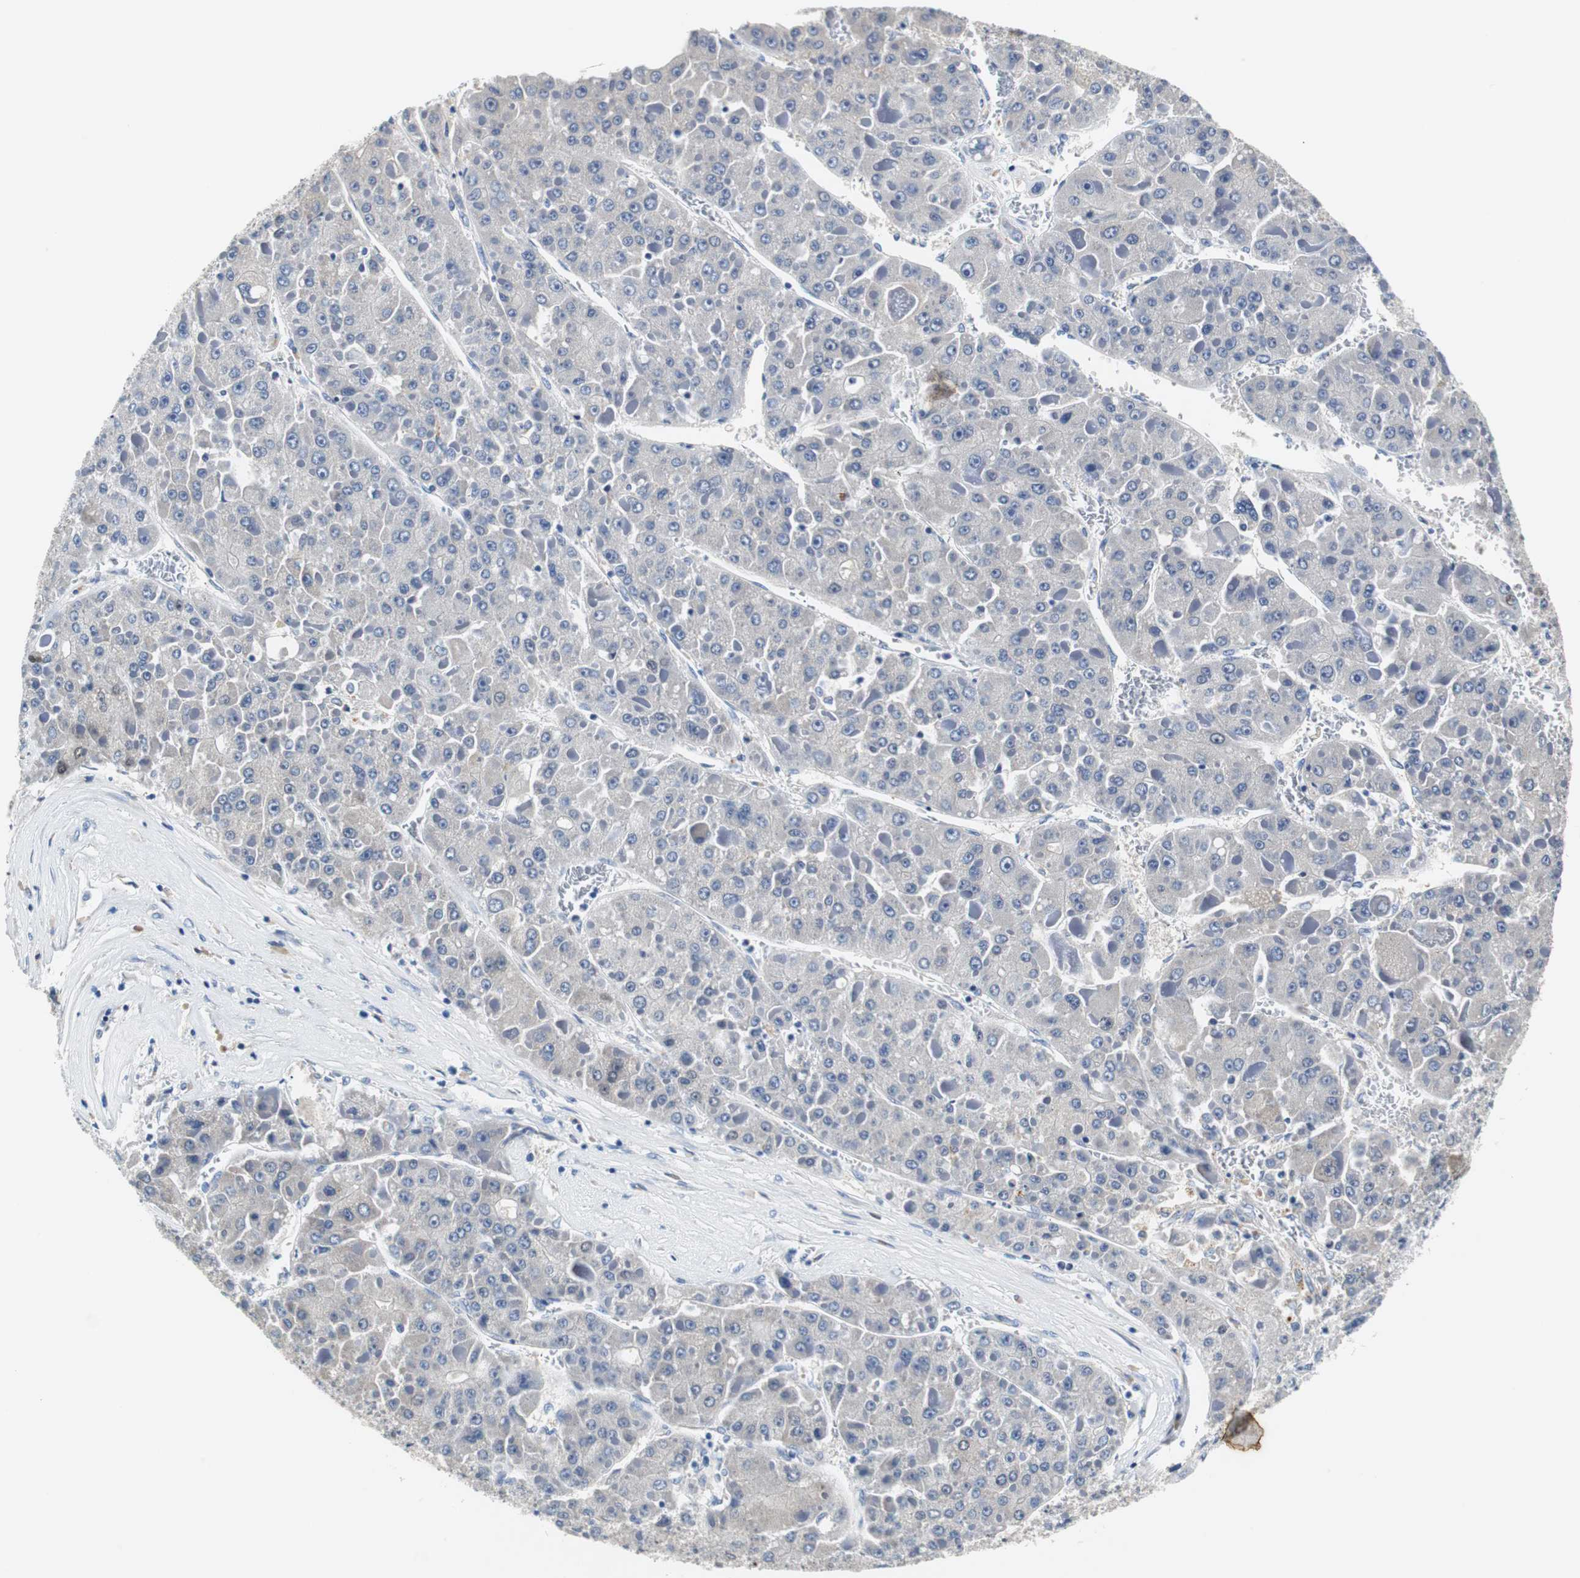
{"staining": {"intensity": "negative", "quantity": "none", "location": "none"}, "tissue": "liver cancer", "cell_type": "Tumor cells", "image_type": "cancer", "snomed": [{"axis": "morphology", "description": "Carcinoma, Hepatocellular, NOS"}, {"axis": "topography", "description": "Liver"}], "caption": "Histopathology image shows no significant protein expression in tumor cells of liver hepatocellular carcinoma.", "gene": "PCK1", "patient": {"sex": "female", "age": 73}}